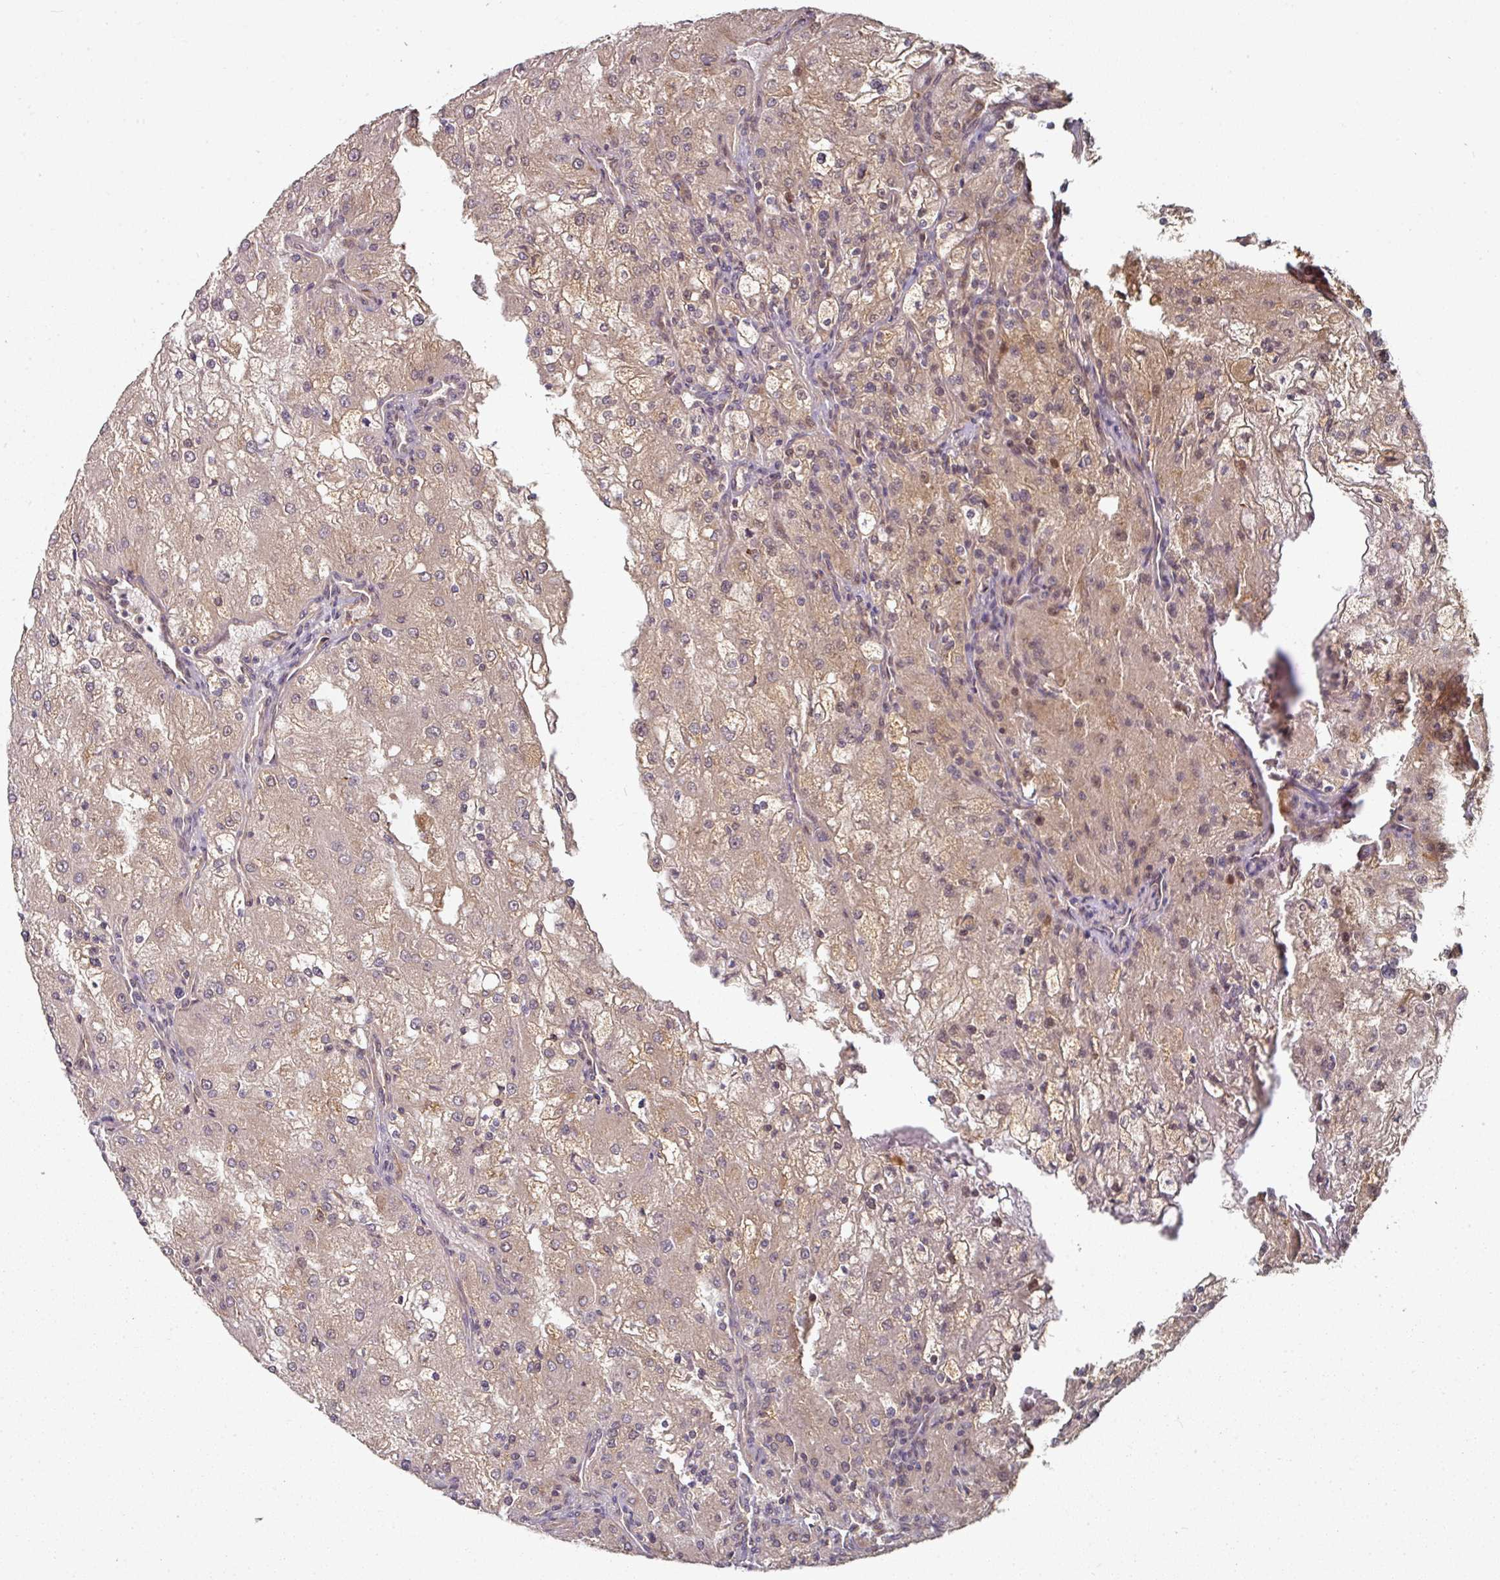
{"staining": {"intensity": "weak", "quantity": "<25%", "location": "cytoplasmic/membranous"}, "tissue": "renal cancer", "cell_type": "Tumor cells", "image_type": "cancer", "snomed": [{"axis": "morphology", "description": "Adenocarcinoma, NOS"}, {"axis": "topography", "description": "Kidney"}], "caption": "Immunohistochemistry (IHC) histopathology image of neoplastic tissue: human renal cancer stained with DAB demonstrates no significant protein expression in tumor cells.", "gene": "EIF4EBP2", "patient": {"sex": "female", "age": 74}}